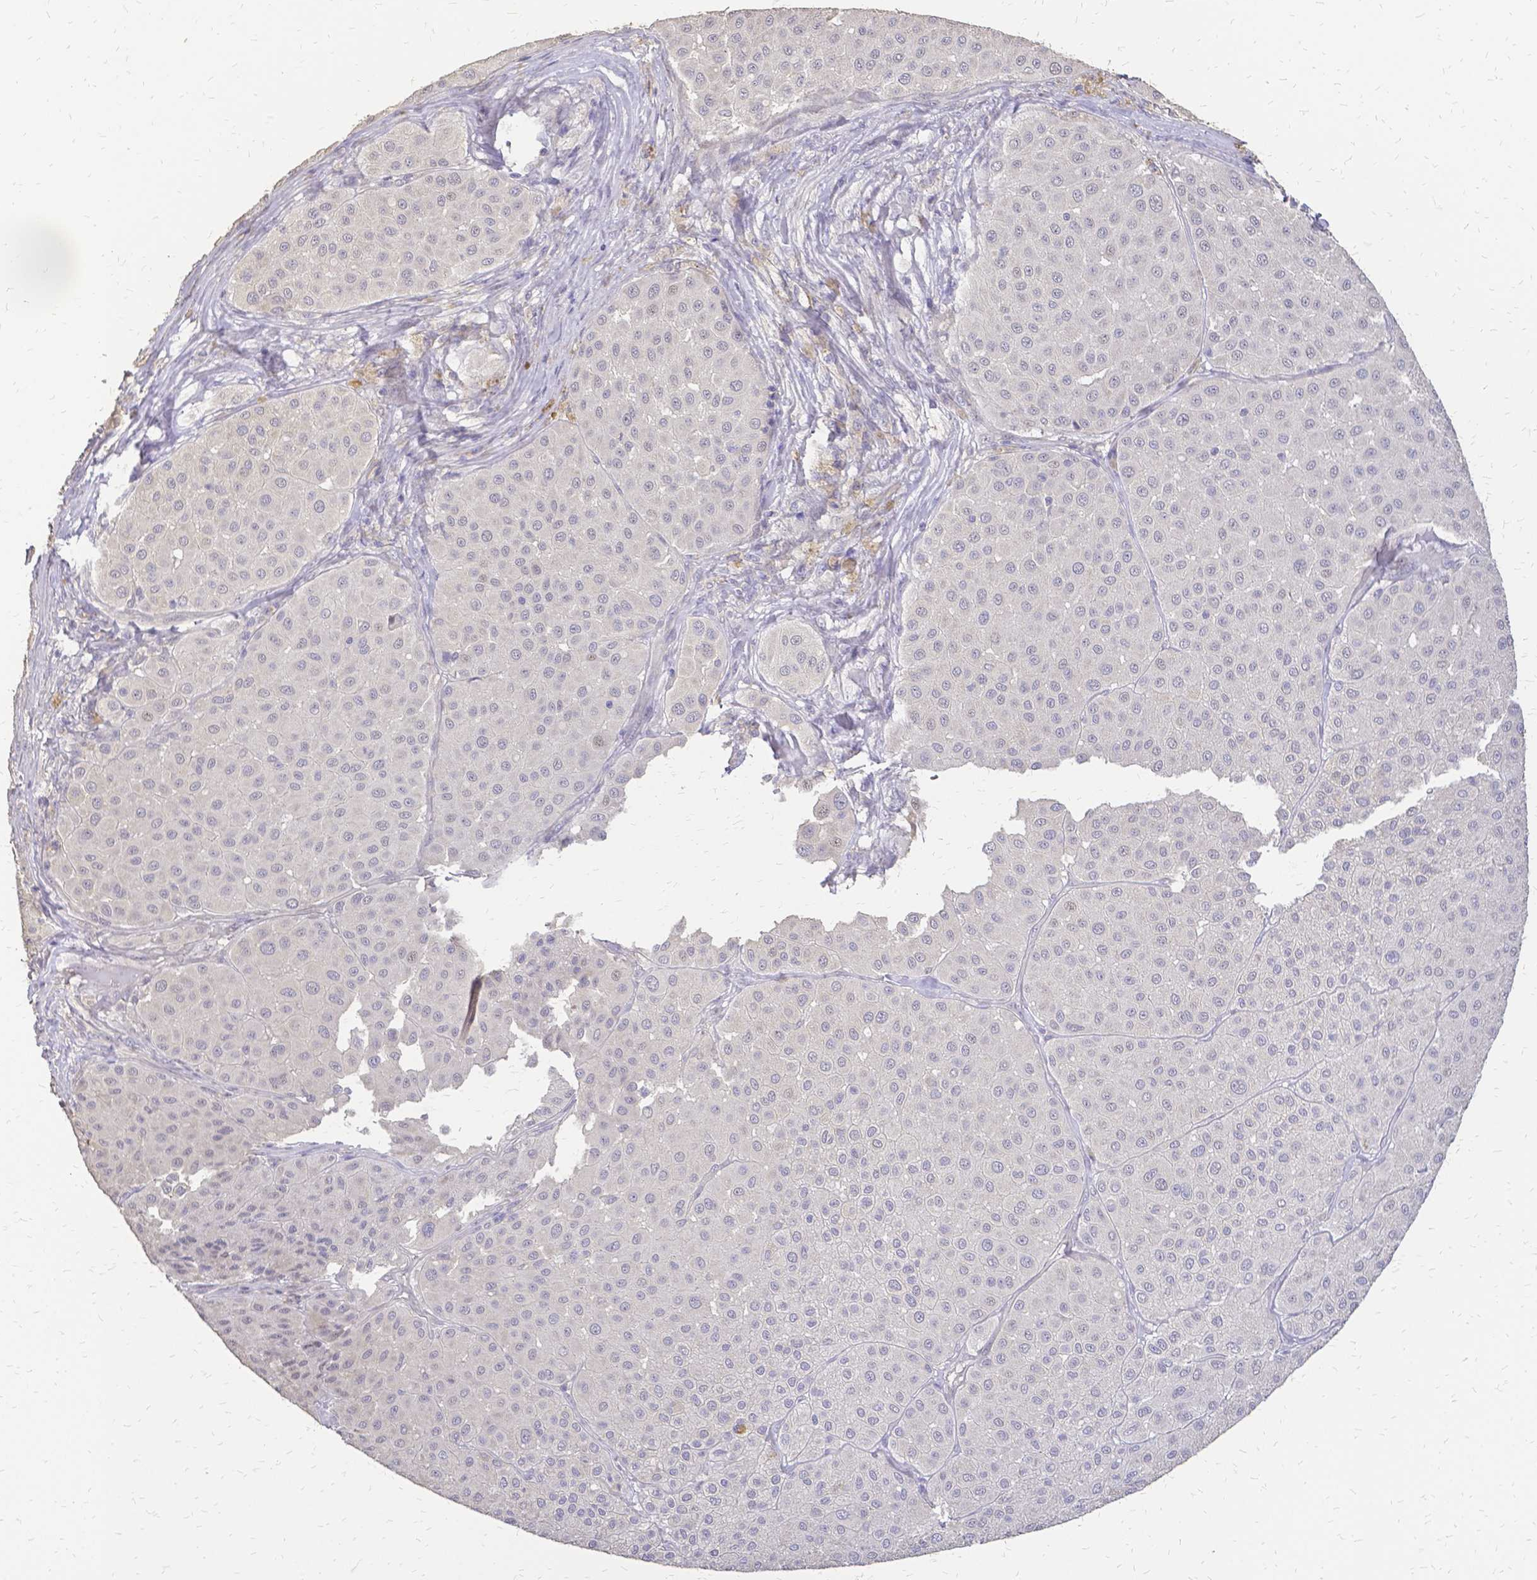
{"staining": {"intensity": "negative", "quantity": "none", "location": "none"}, "tissue": "melanoma", "cell_type": "Tumor cells", "image_type": "cancer", "snomed": [{"axis": "morphology", "description": "Malignant melanoma, Metastatic site"}, {"axis": "topography", "description": "Smooth muscle"}], "caption": "This is an immunohistochemistry histopathology image of human malignant melanoma (metastatic site). There is no staining in tumor cells.", "gene": "CIB1", "patient": {"sex": "male", "age": 41}}